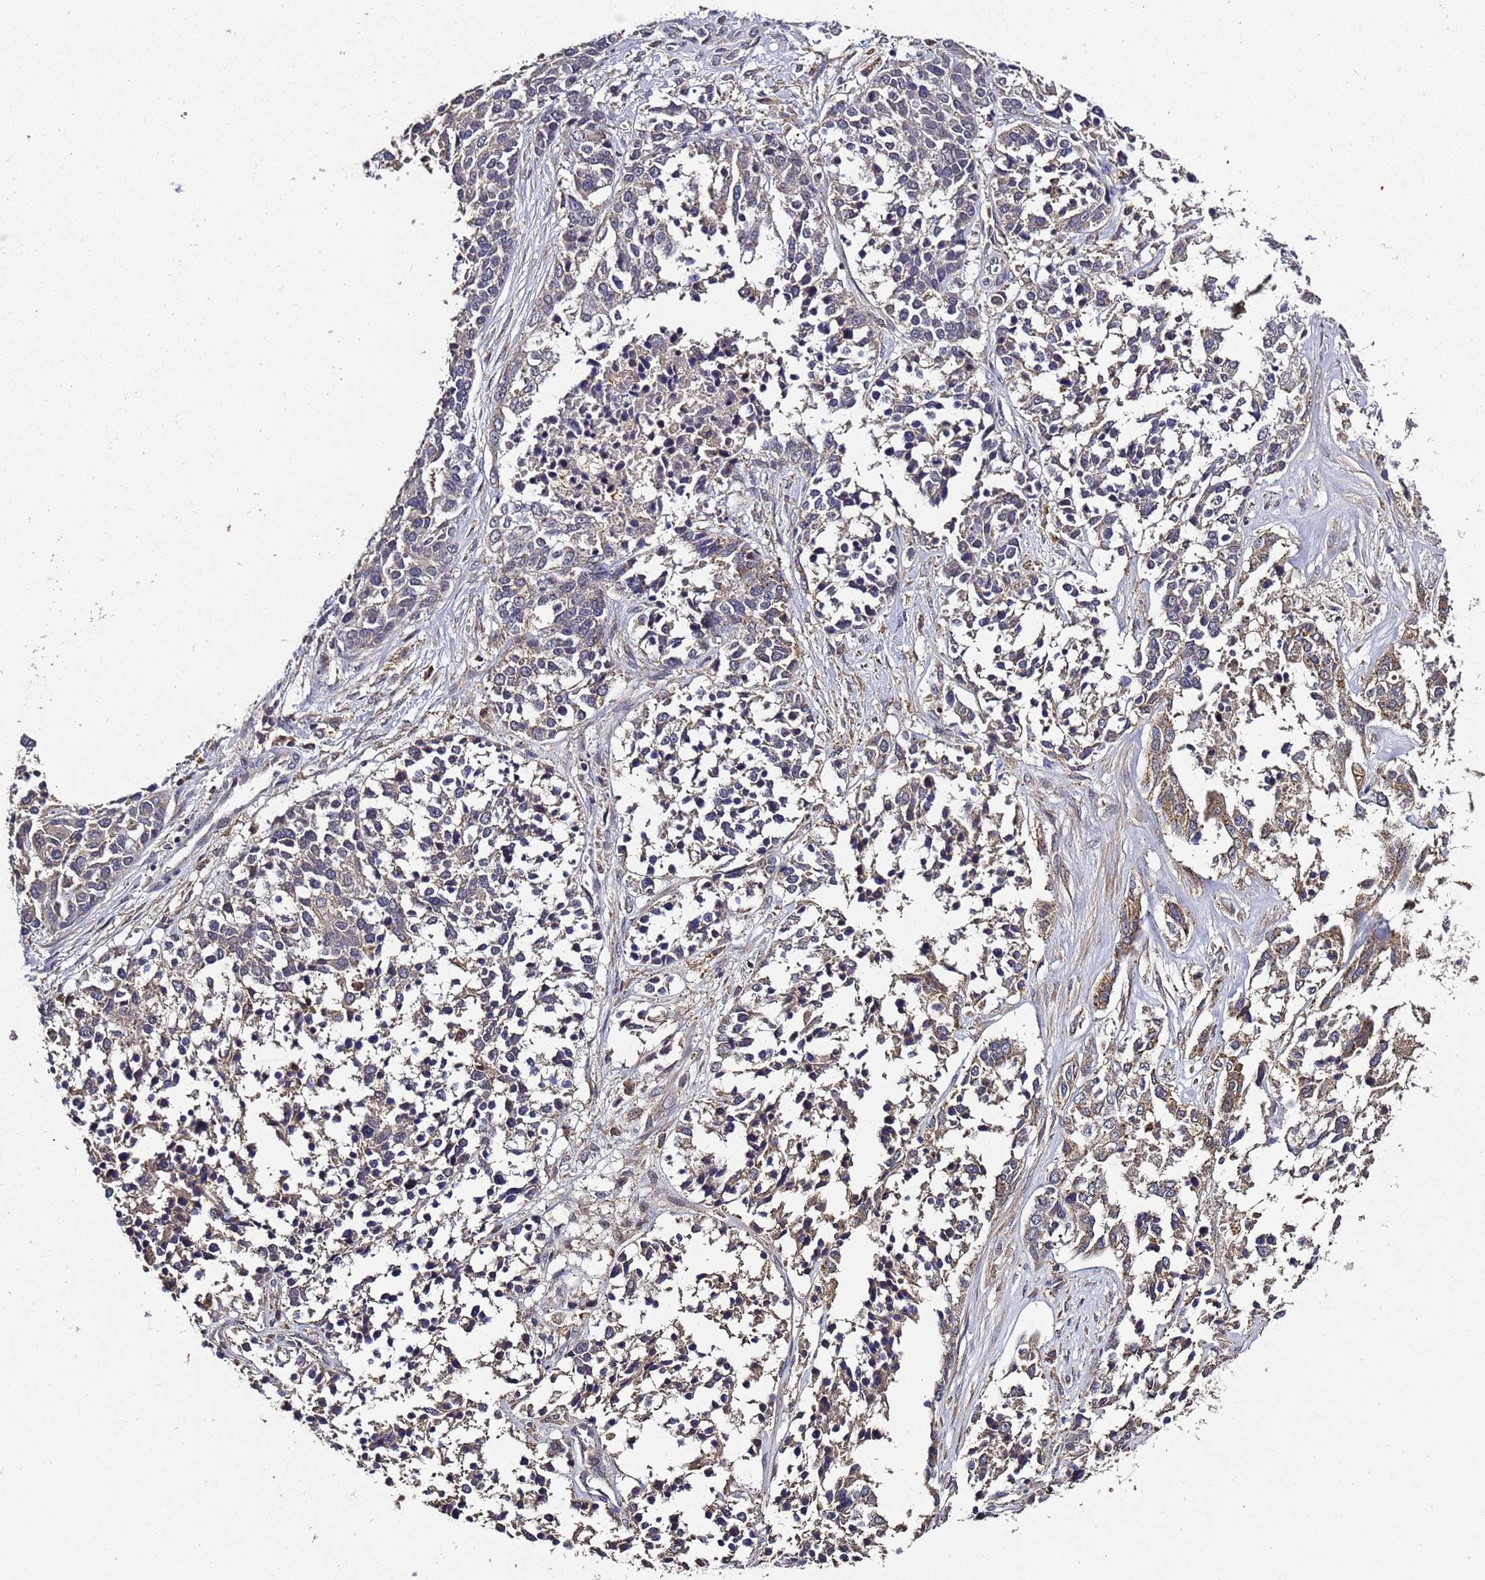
{"staining": {"intensity": "moderate", "quantity": "25%-75%", "location": "cytoplasmic/membranous"}, "tissue": "ovarian cancer", "cell_type": "Tumor cells", "image_type": "cancer", "snomed": [{"axis": "morphology", "description": "Cystadenocarcinoma, serous, NOS"}, {"axis": "topography", "description": "Ovary"}], "caption": "This photomicrograph reveals immunohistochemistry staining of human serous cystadenocarcinoma (ovarian), with medium moderate cytoplasmic/membranous staining in about 25%-75% of tumor cells.", "gene": "LGI4", "patient": {"sex": "female", "age": 44}}